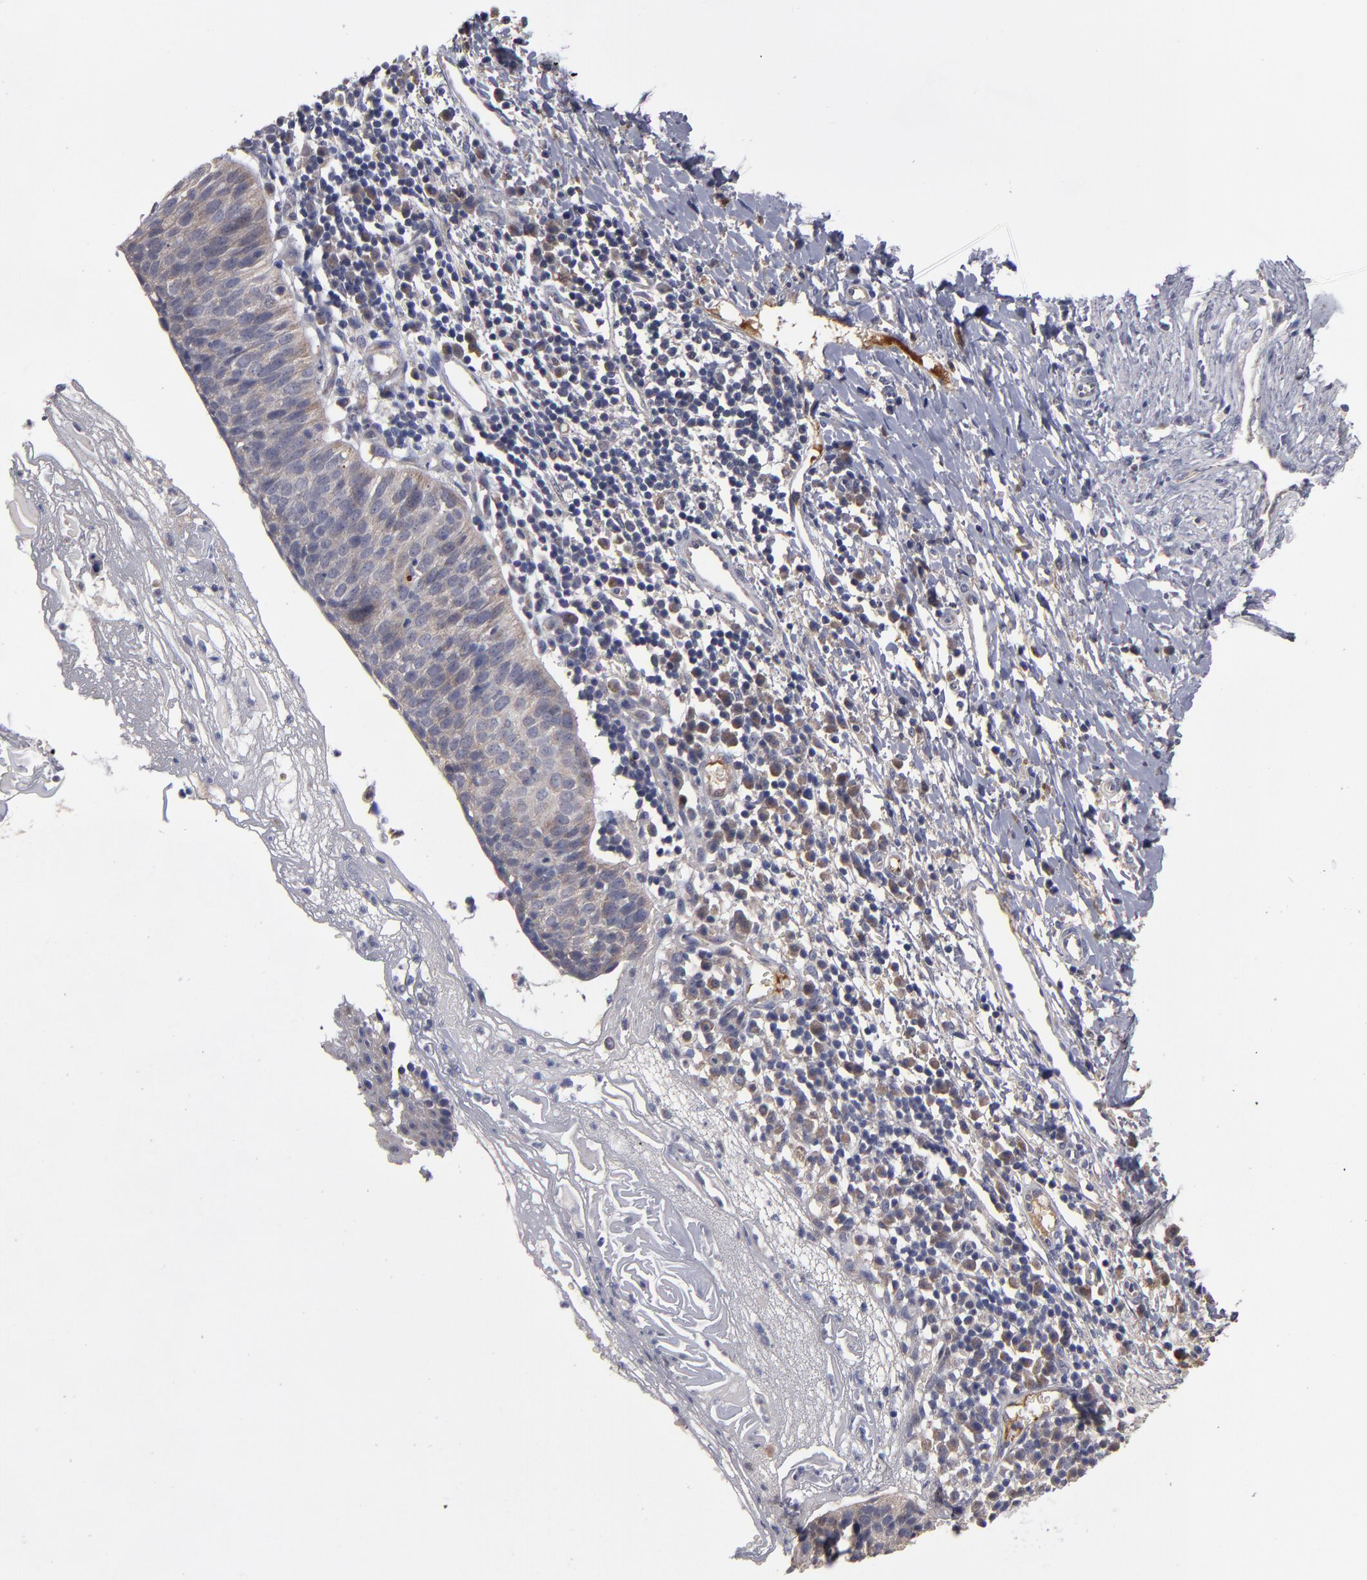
{"staining": {"intensity": "weak", "quantity": "25%-75%", "location": "cytoplasmic/membranous"}, "tissue": "cervical cancer", "cell_type": "Tumor cells", "image_type": "cancer", "snomed": [{"axis": "morphology", "description": "Normal tissue, NOS"}, {"axis": "morphology", "description": "Squamous cell carcinoma, NOS"}, {"axis": "topography", "description": "Cervix"}], "caption": "The immunohistochemical stain shows weak cytoplasmic/membranous positivity in tumor cells of cervical squamous cell carcinoma tissue.", "gene": "EXD2", "patient": {"sex": "female", "age": 39}}